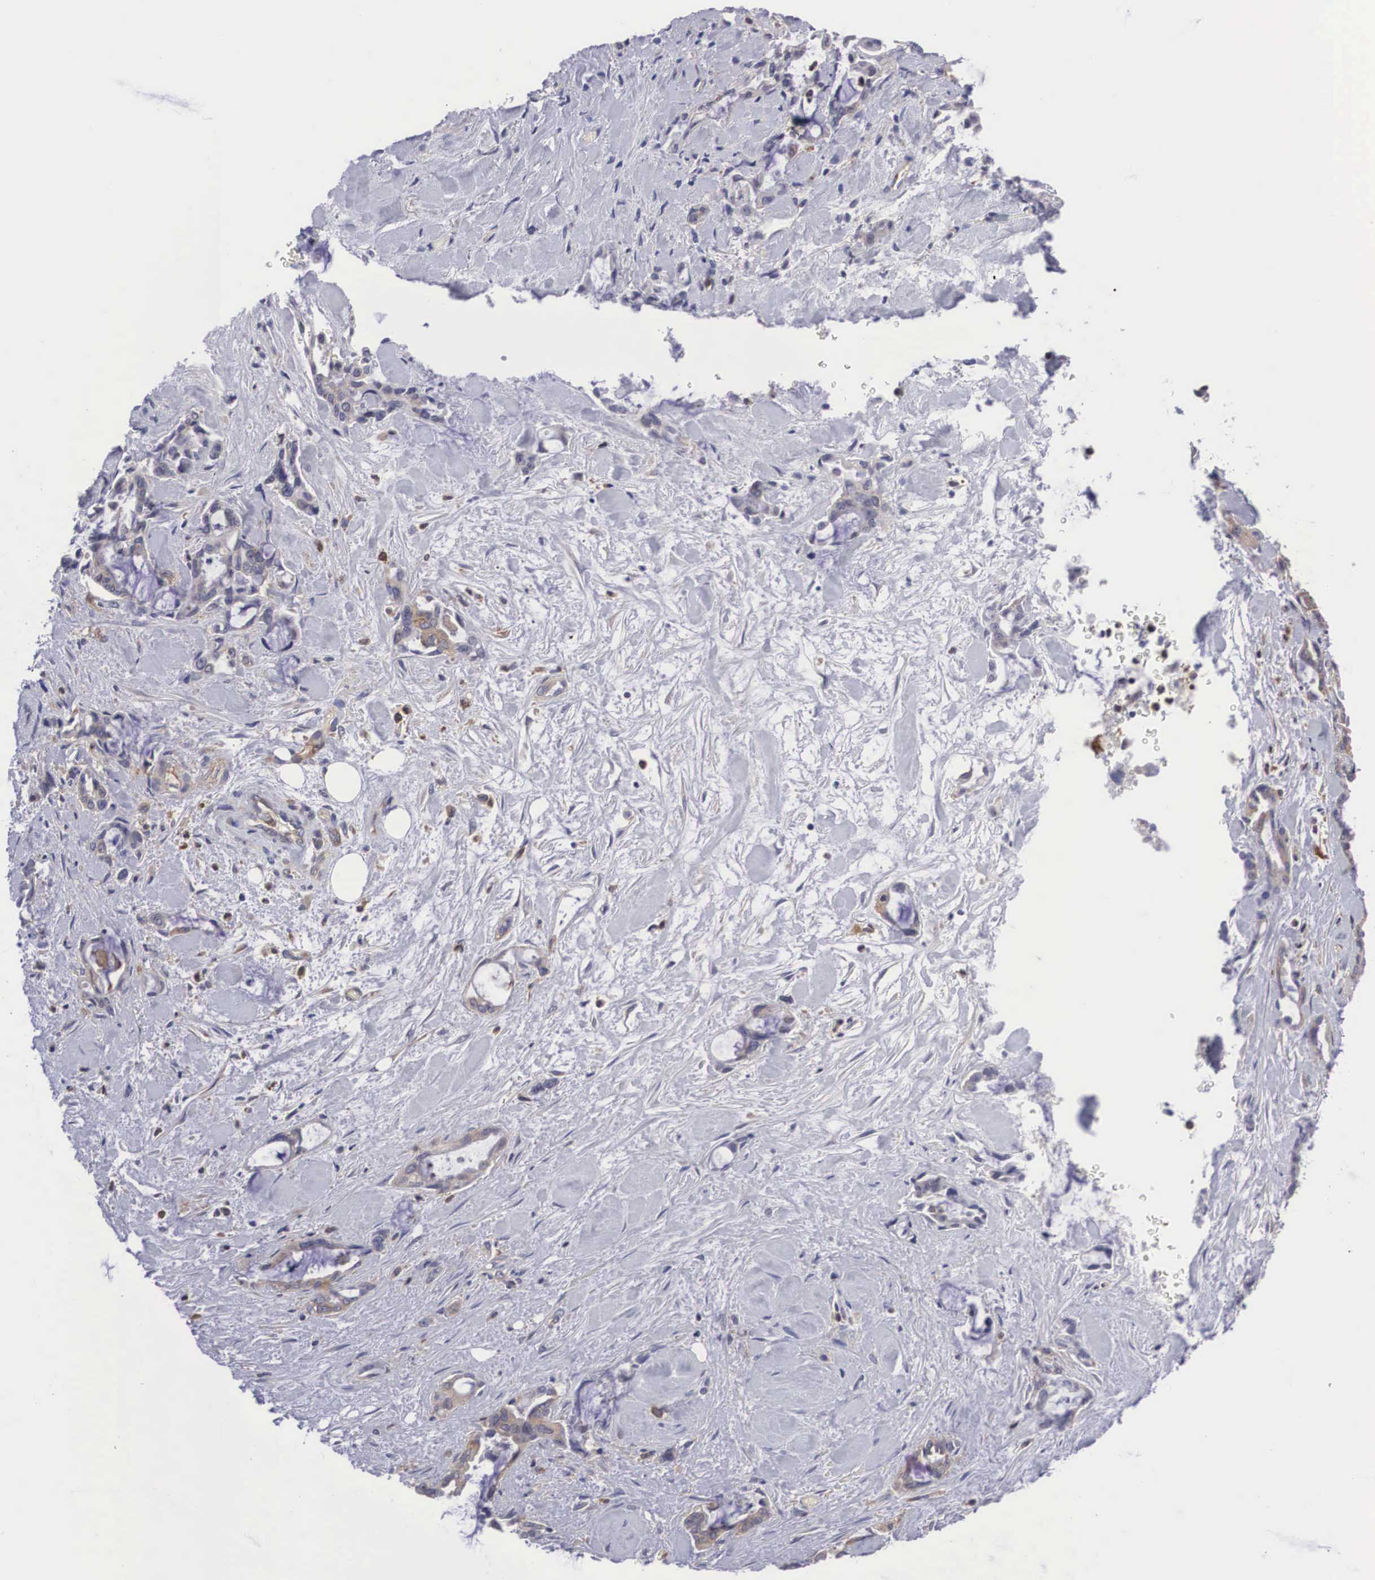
{"staining": {"intensity": "negative", "quantity": "none", "location": "none"}, "tissue": "pancreatic cancer", "cell_type": "Tumor cells", "image_type": "cancer", "snomed": [{"axis": "morphology", "description": "Adenocarcinoma, NOS"}, {"axis": "topography", "description": "Pancreas"}], "caption": "Human pancreatic cancer stained for a protein using immunohistochemistry displays no positivity in tumor cells.", "gene": "GRIPAP1", "patient": {"sex": "female", "age": 70}}